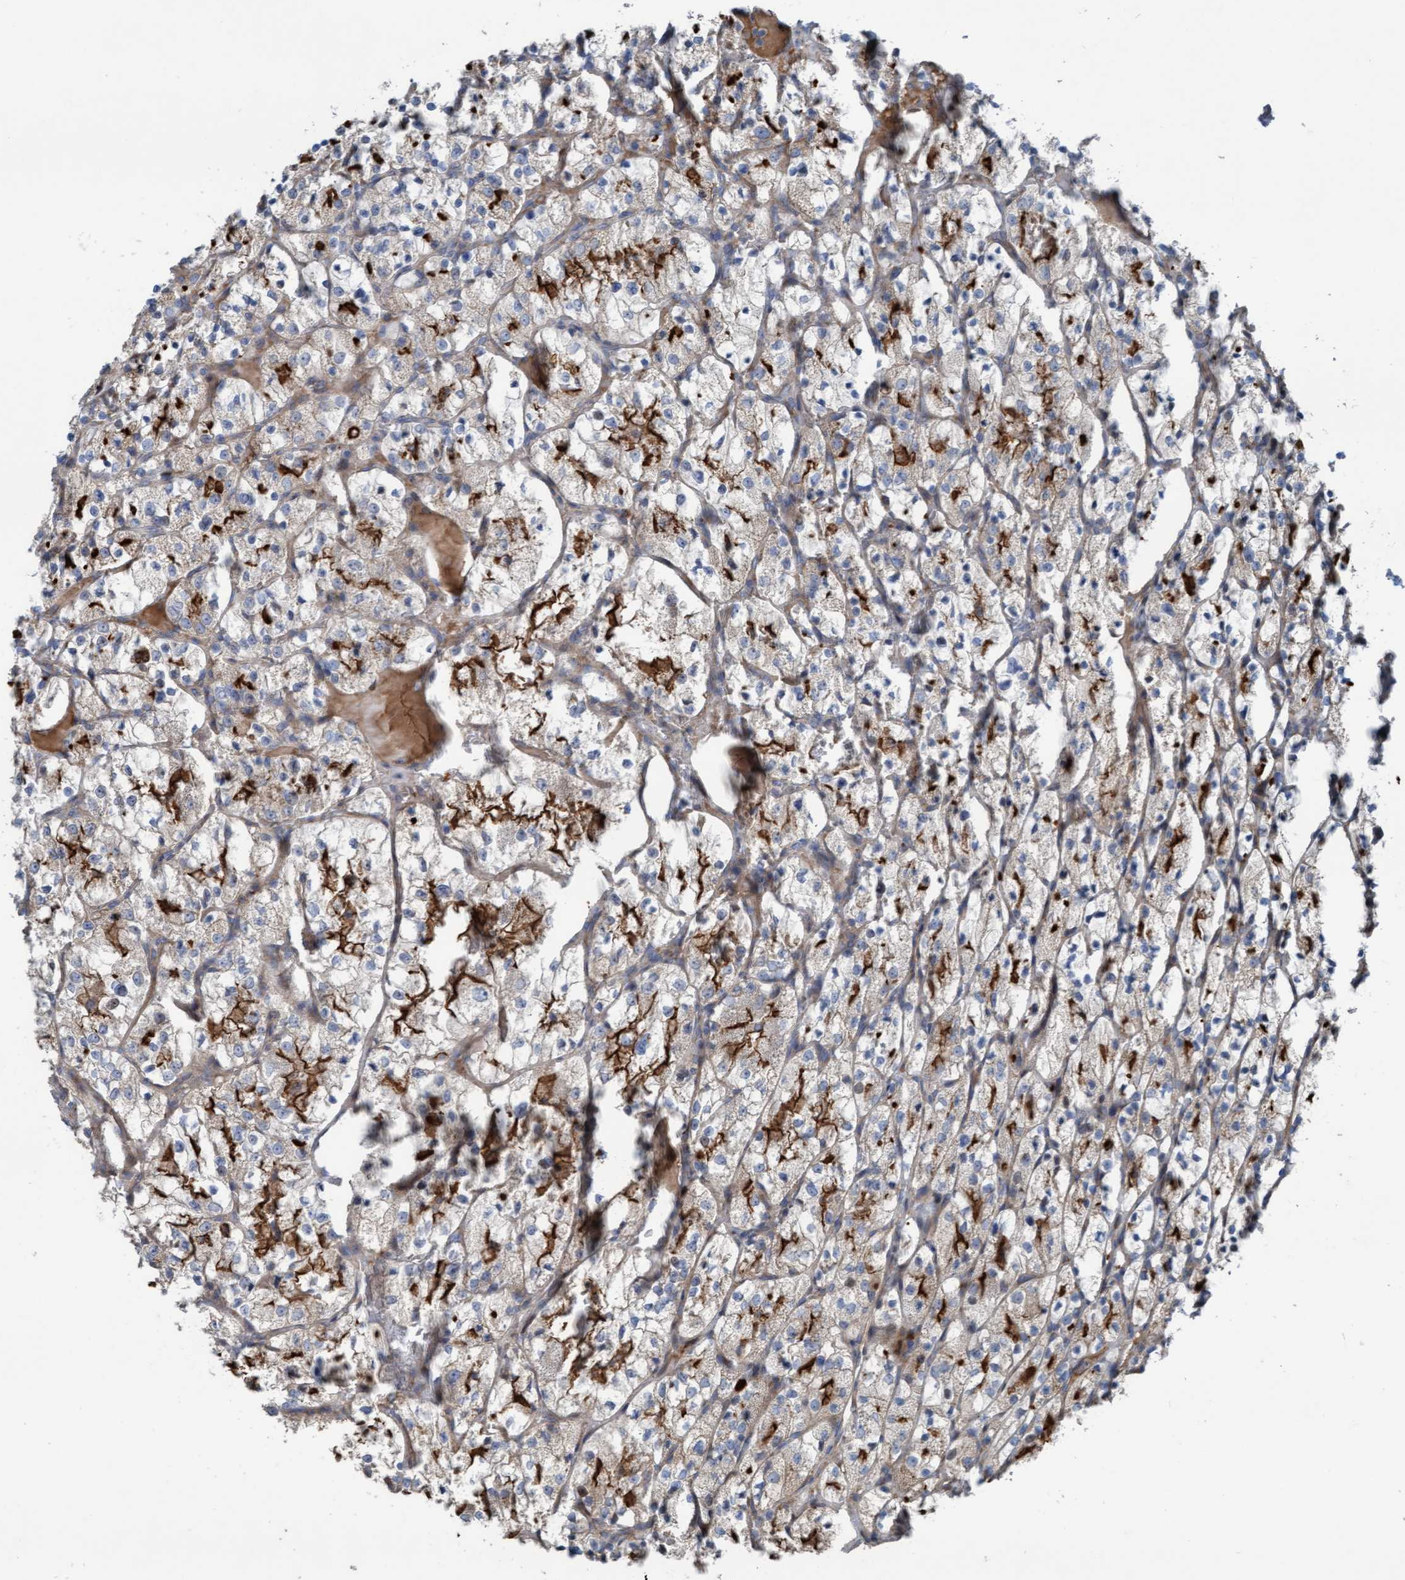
{"staining": {"intensity": "strong", "quantity": "<25%", "location": "cytoplasmic/membranous"}, "tissue": "renal cancer", "cell_type": "Tumor cells", "image_type": "cancer", "snomed": [{"axis": "morphology", "description": "Adenocarcinoma, NOS"}, {"axis": "topography", "description": "Kidney"}], "caption": "Protein analysis of renal adenocarcinoma tissue exhibits strong cytoplasmic/membranous staining in about <25% of tumor cells.", "gene": "KLHL26", "patient": {"sex": "female", "age": 69}}